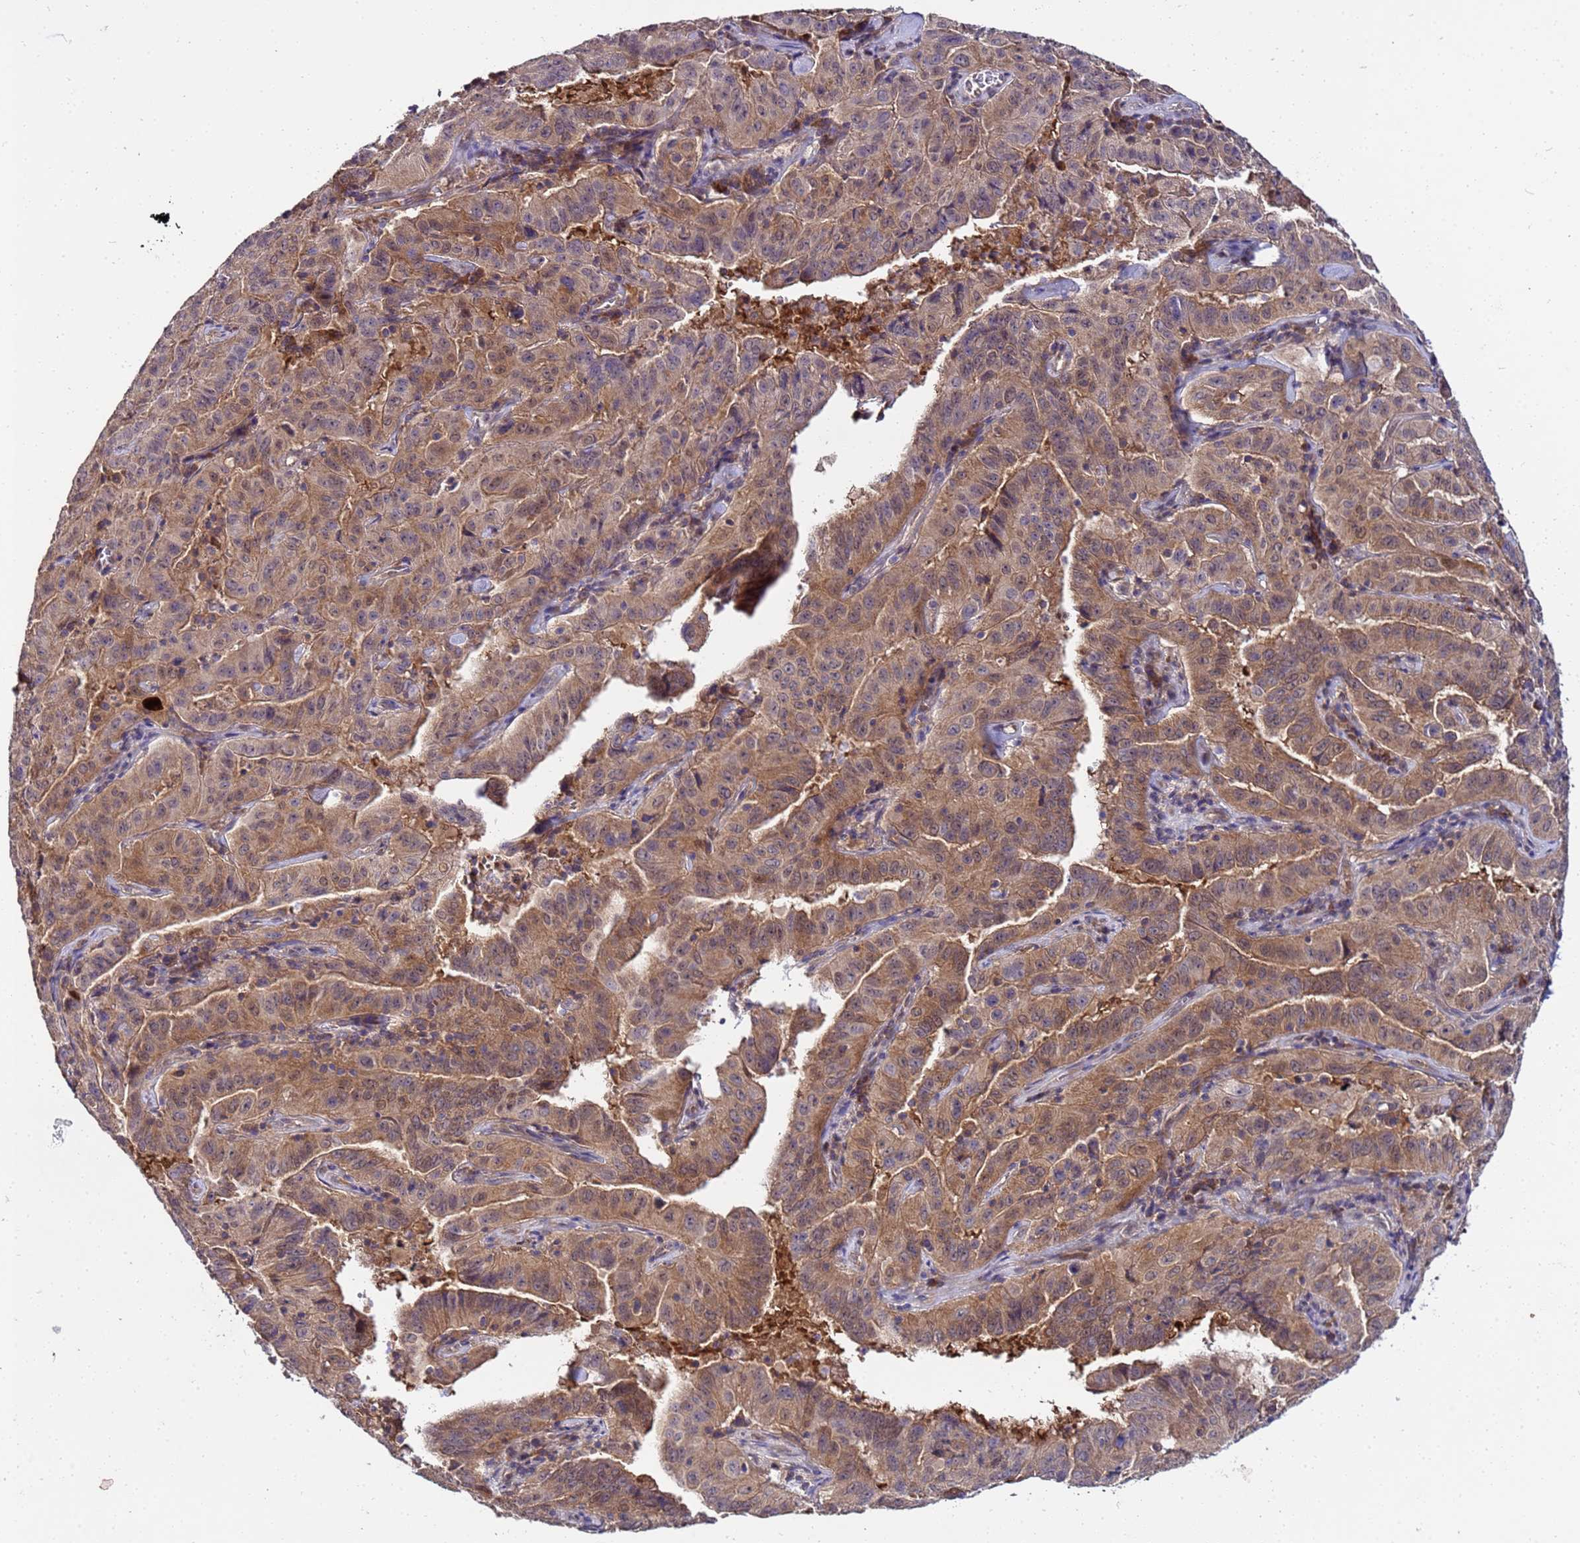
{"staining": {"intensity": "moderate", "quantity": ">75%", "location": "cytoplasmic/membranous"}, "tissue": "pancreatic cancer", "cell_type": "Tumor cells", "image_type": "cancer", "snomed": [{"axis": "morphology", "description": "Adenocarcinoma, NOS"}, {"axis": "topography", "description": "Pancreas"}], "caption": "Pancreatic cancer was stained to show a protein in brown. There is medium levels of moderate cytoplasmic/membranous positivity in approximately >75% of tumor cells.", "gene": "GSPT2", "patient": {"sex": "male", "age": 63}}